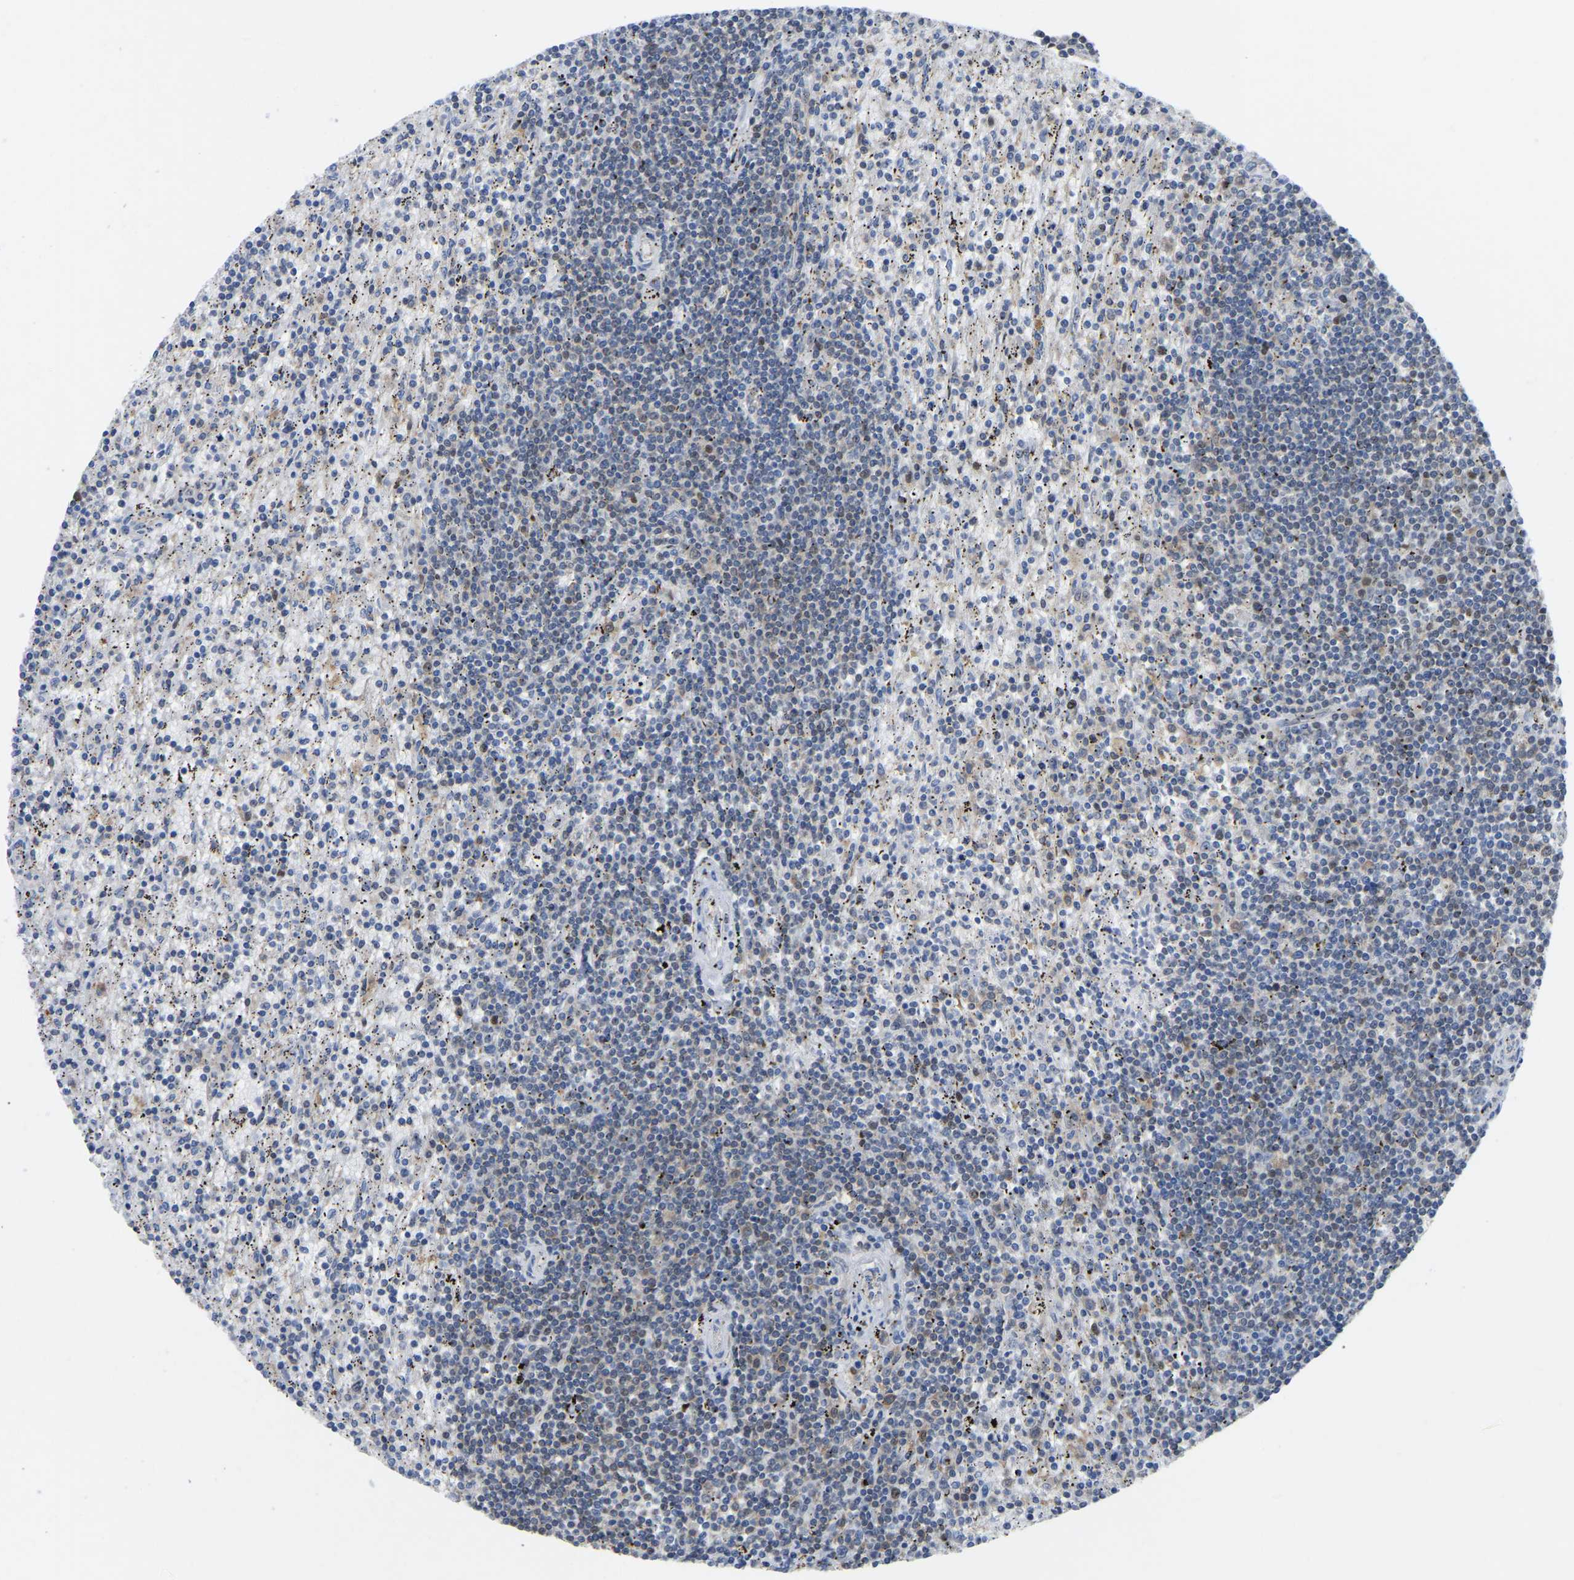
{"staining": {"intensity": "negative", "quantity": "none", "location": "none"}, "tissue": "lymphoma", "cell_type": "Tumor cells", "image_type": "cancer", "snomed": [{"axis": "morphology", "description": "Malignant lymphoma, non-Hodgkin's type, Low grade"}, {"axis": "topography", "description": "Spleen"}], "caption": "A histopathology image of lymphoma stained for a protein reveals no brown staining in tumor cells.", "gene": "KLRG2", "patient": {"sex": "male", "age": 76}}